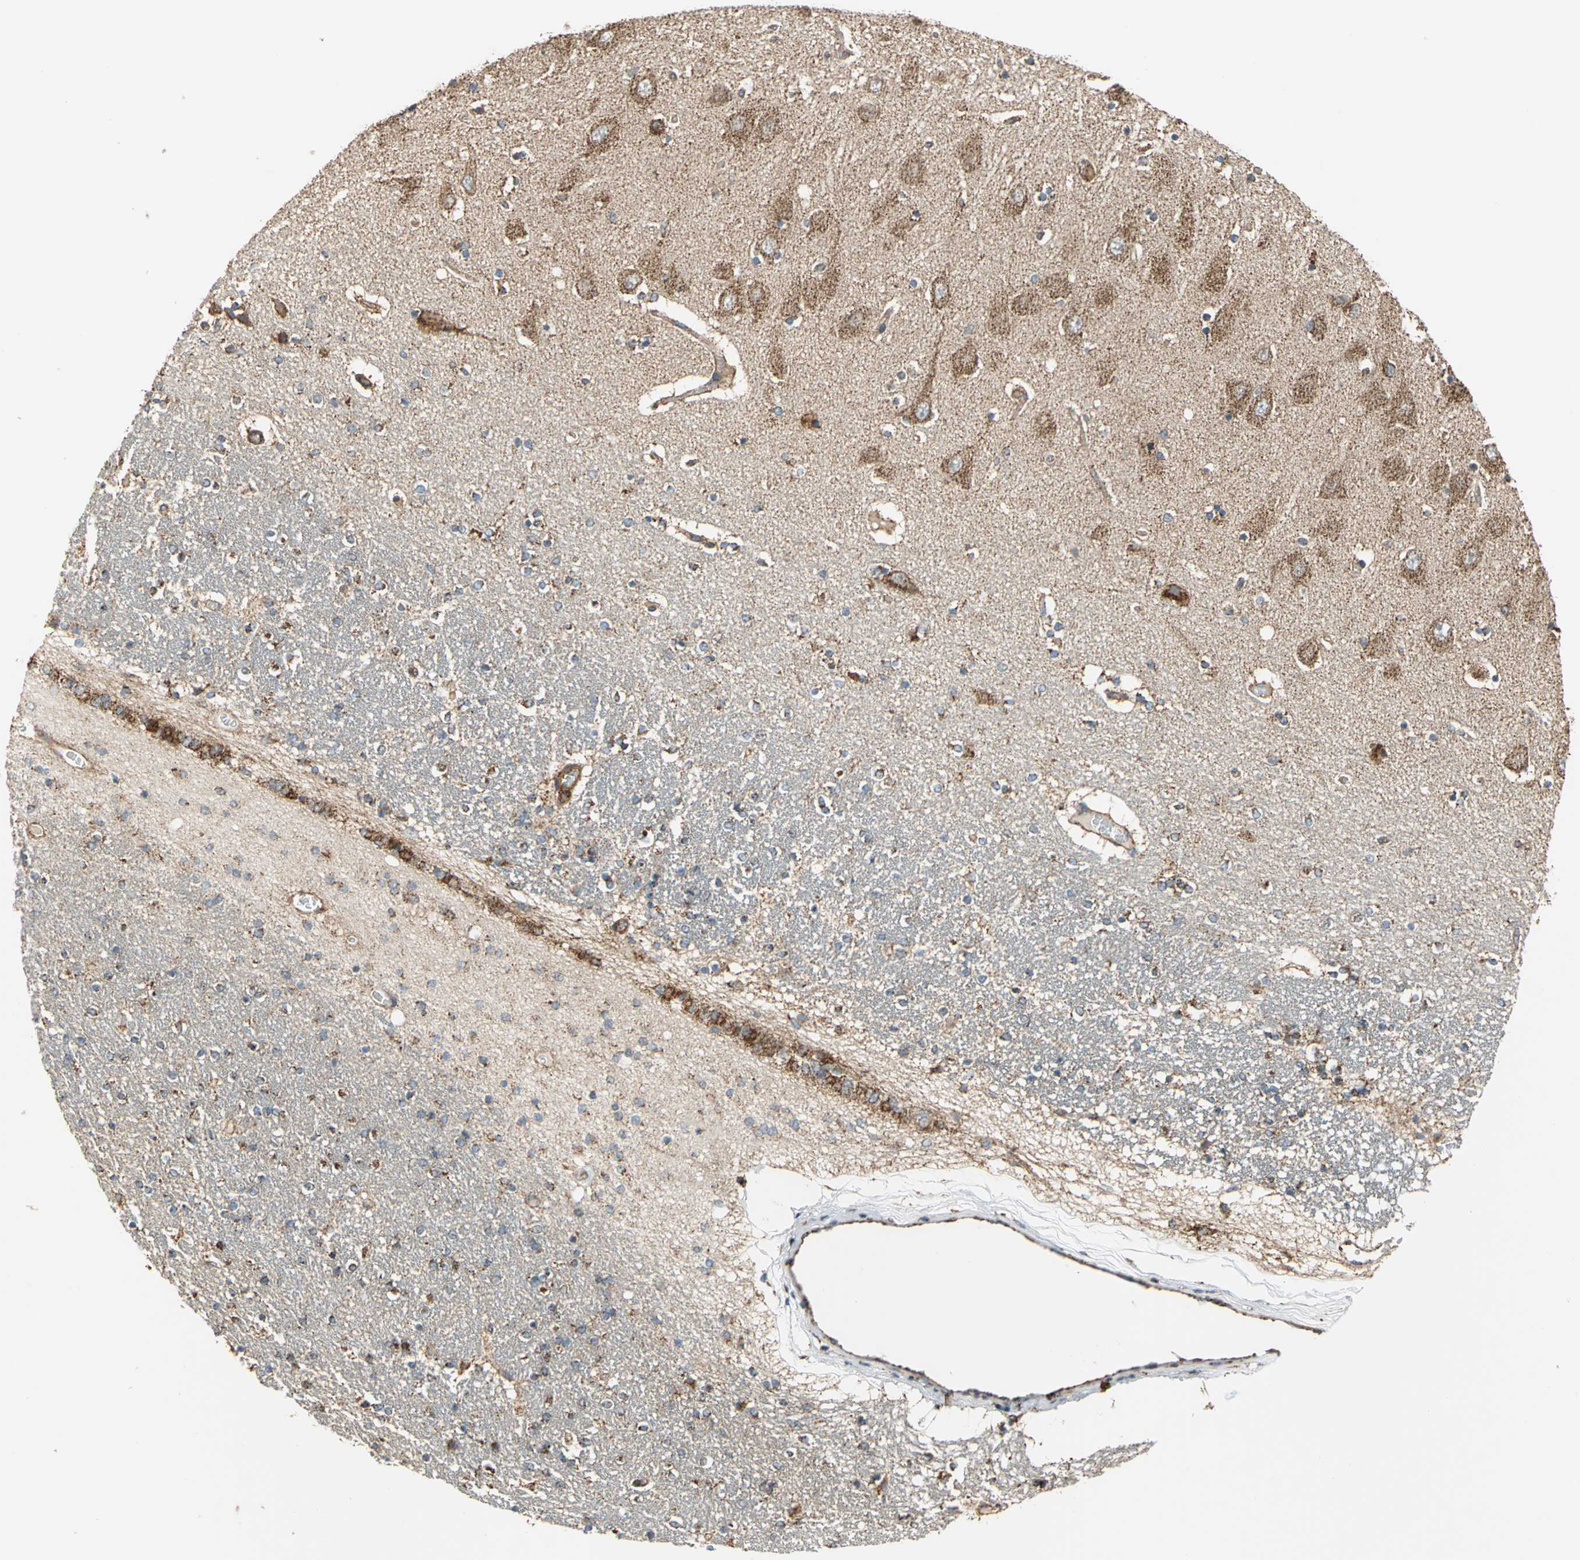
{"staining": {"intensity": "moderate", "quantity": "25%-75%", "location": "cytoplasmic/membranous"}, "tissue": "hippocampus", "cell_type": "Glial cells", "image_type": "normal", "snomed": [{"axis": "morphology", "description": "Normal tissue, NOS"}, {"axis": "topography", "description": "Hippocampus"}], "caption": "Immunohistochemical staining of unremarkable hippocampus displays moderate cytoplasmic/membranous protein staining in about 25%-75% of glial cells.", "gene": "MRPS22", "patient": {"sex": "female", "age": 54}}